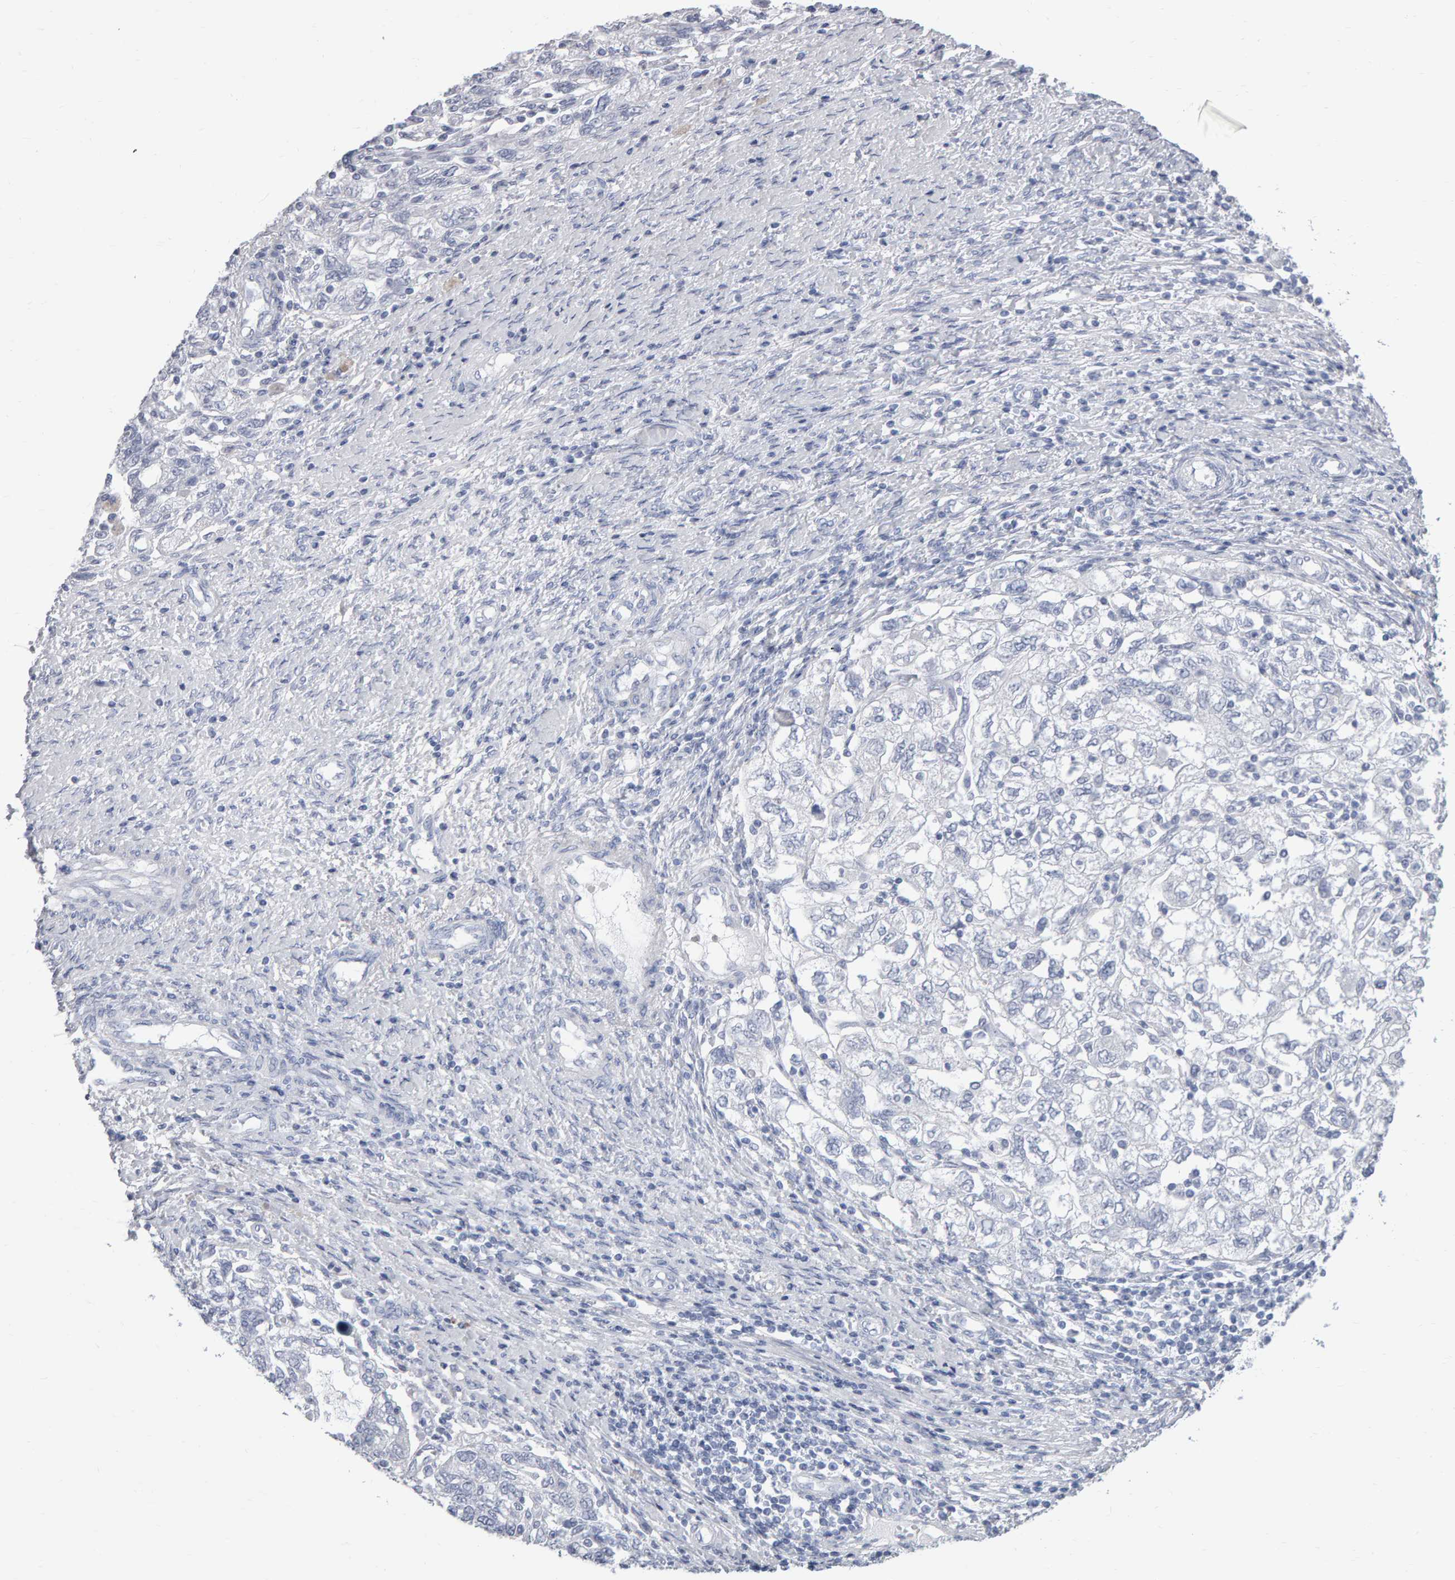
{"staining": {"intensity": "negative", "quantity": "none", "location": "none"}, "tissue": "ovarian cancer", "cell_type": "Tumor cells", "image_type": "cancer", "snomed": [{"axis": "morphology", "description": "Carcinoma, NOS"}, {"axis": "morphology", "description": "Cystadenocarcinoma, serous, NOS"}, {"axis": "topography", "description": "Ovary"}], "caption": "This image is of ovarian carcinoma stained with immunohistochemistry (IHC) to label a protein in brown with the nuclei are counter-stained blue. There is no expression in tumor cells.", "gene": "NCDN", "patient": {"sex": "female", "age": 69}}